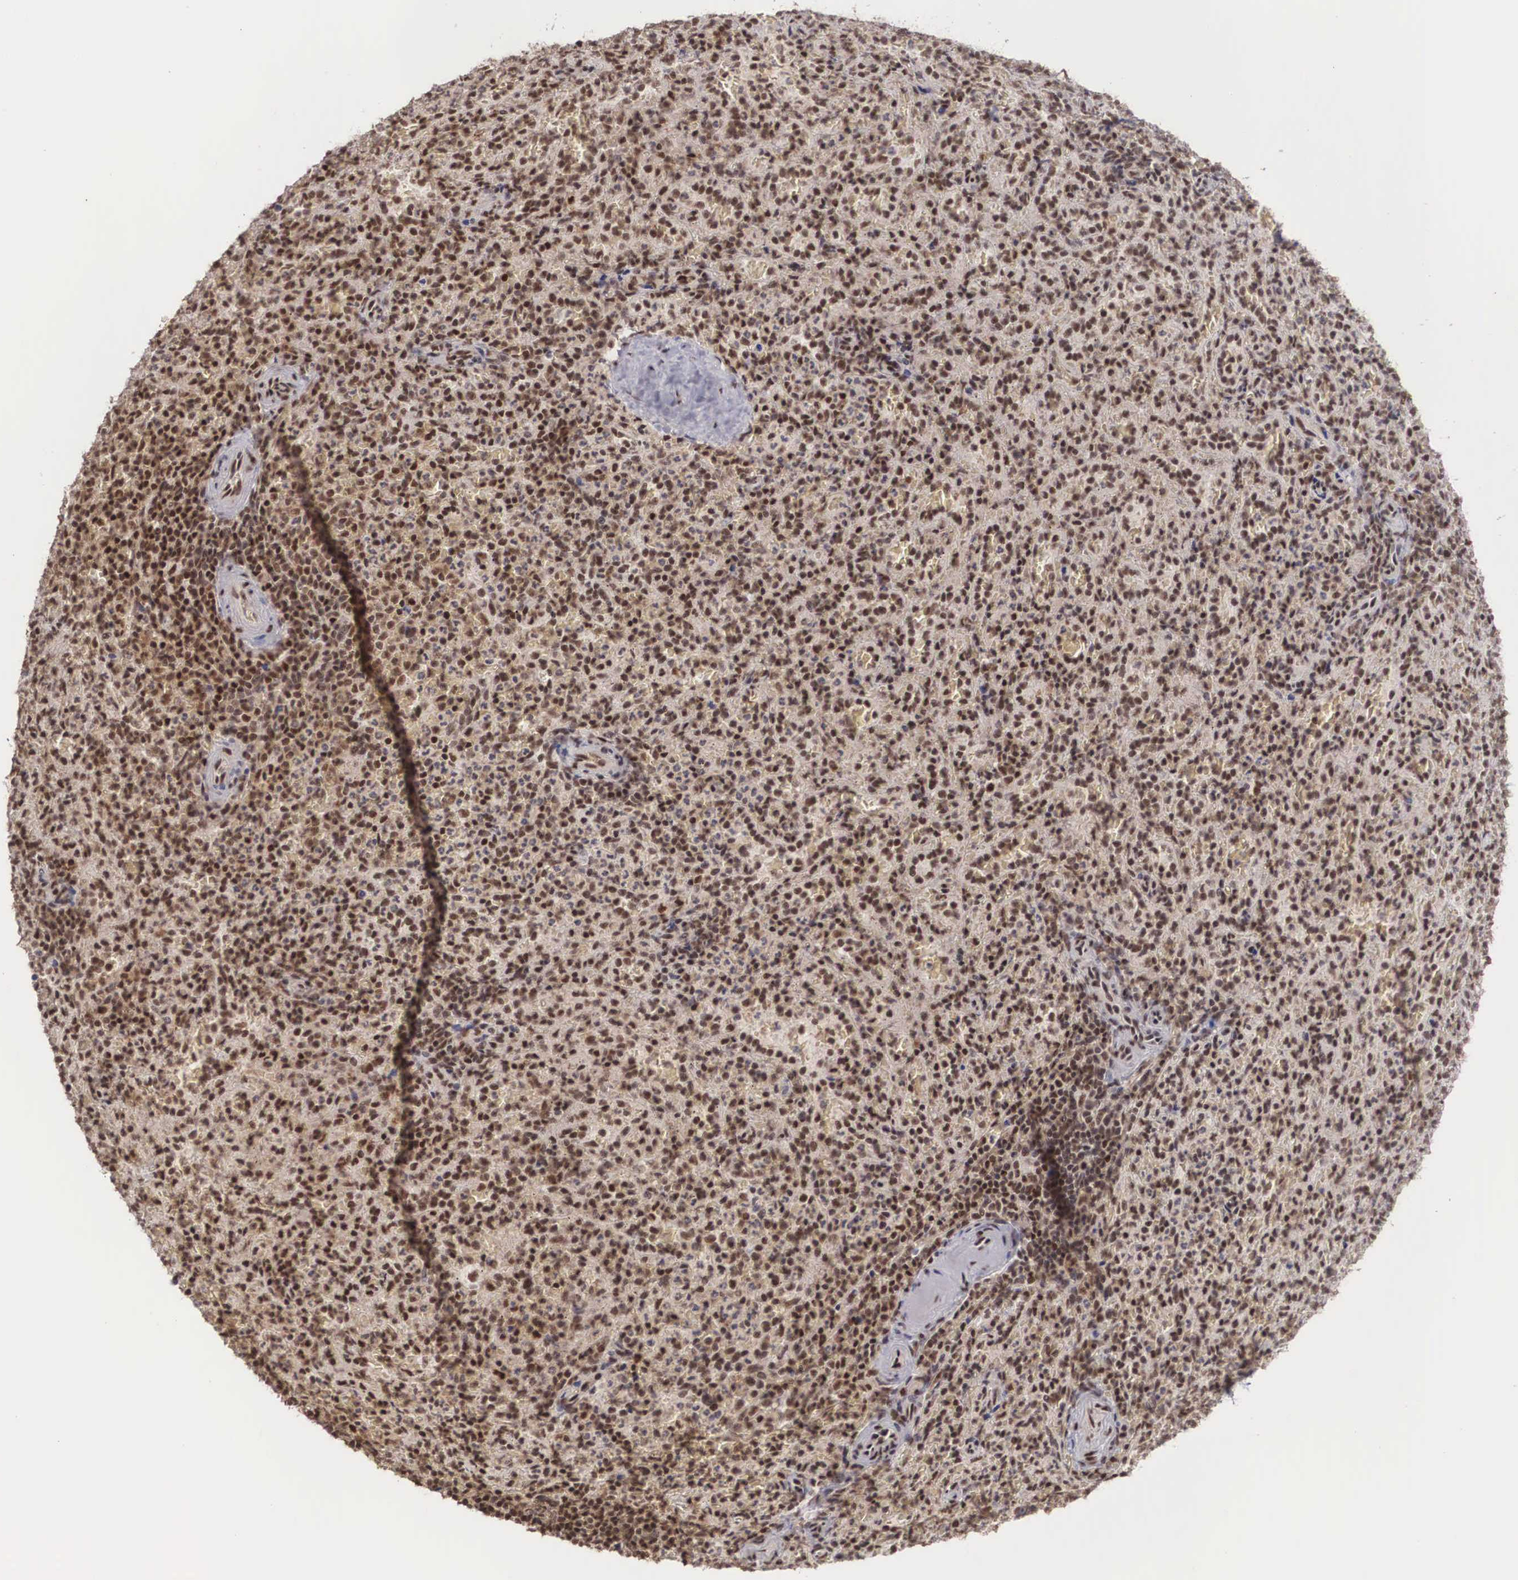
{"staining": {"intensity": "strong", "quantity": ">75%", "location": "nuclear"}, "tissue": "spleen", "cell_type": "Cells in red pulp", "image_type": "normal", "snomed": [{"axis": "morphology", "description": "Normal tissue, NOS"}, {"axis": "topography", "description": "Spleen"}], "caption": "DAB (3,3'-diaminobenzidine) immunohistochemical staining of benign spleen displays strong nuclear protein expression in about >75% of cells in red pulp. The staining was performed using DAB to visualize the protein expression in brown, while the nuclei were stained in blue with hematoxylin (Magnification: 20x).", "gene": "HTATSF1", "patient": {"sex": "female", "age": 21}}